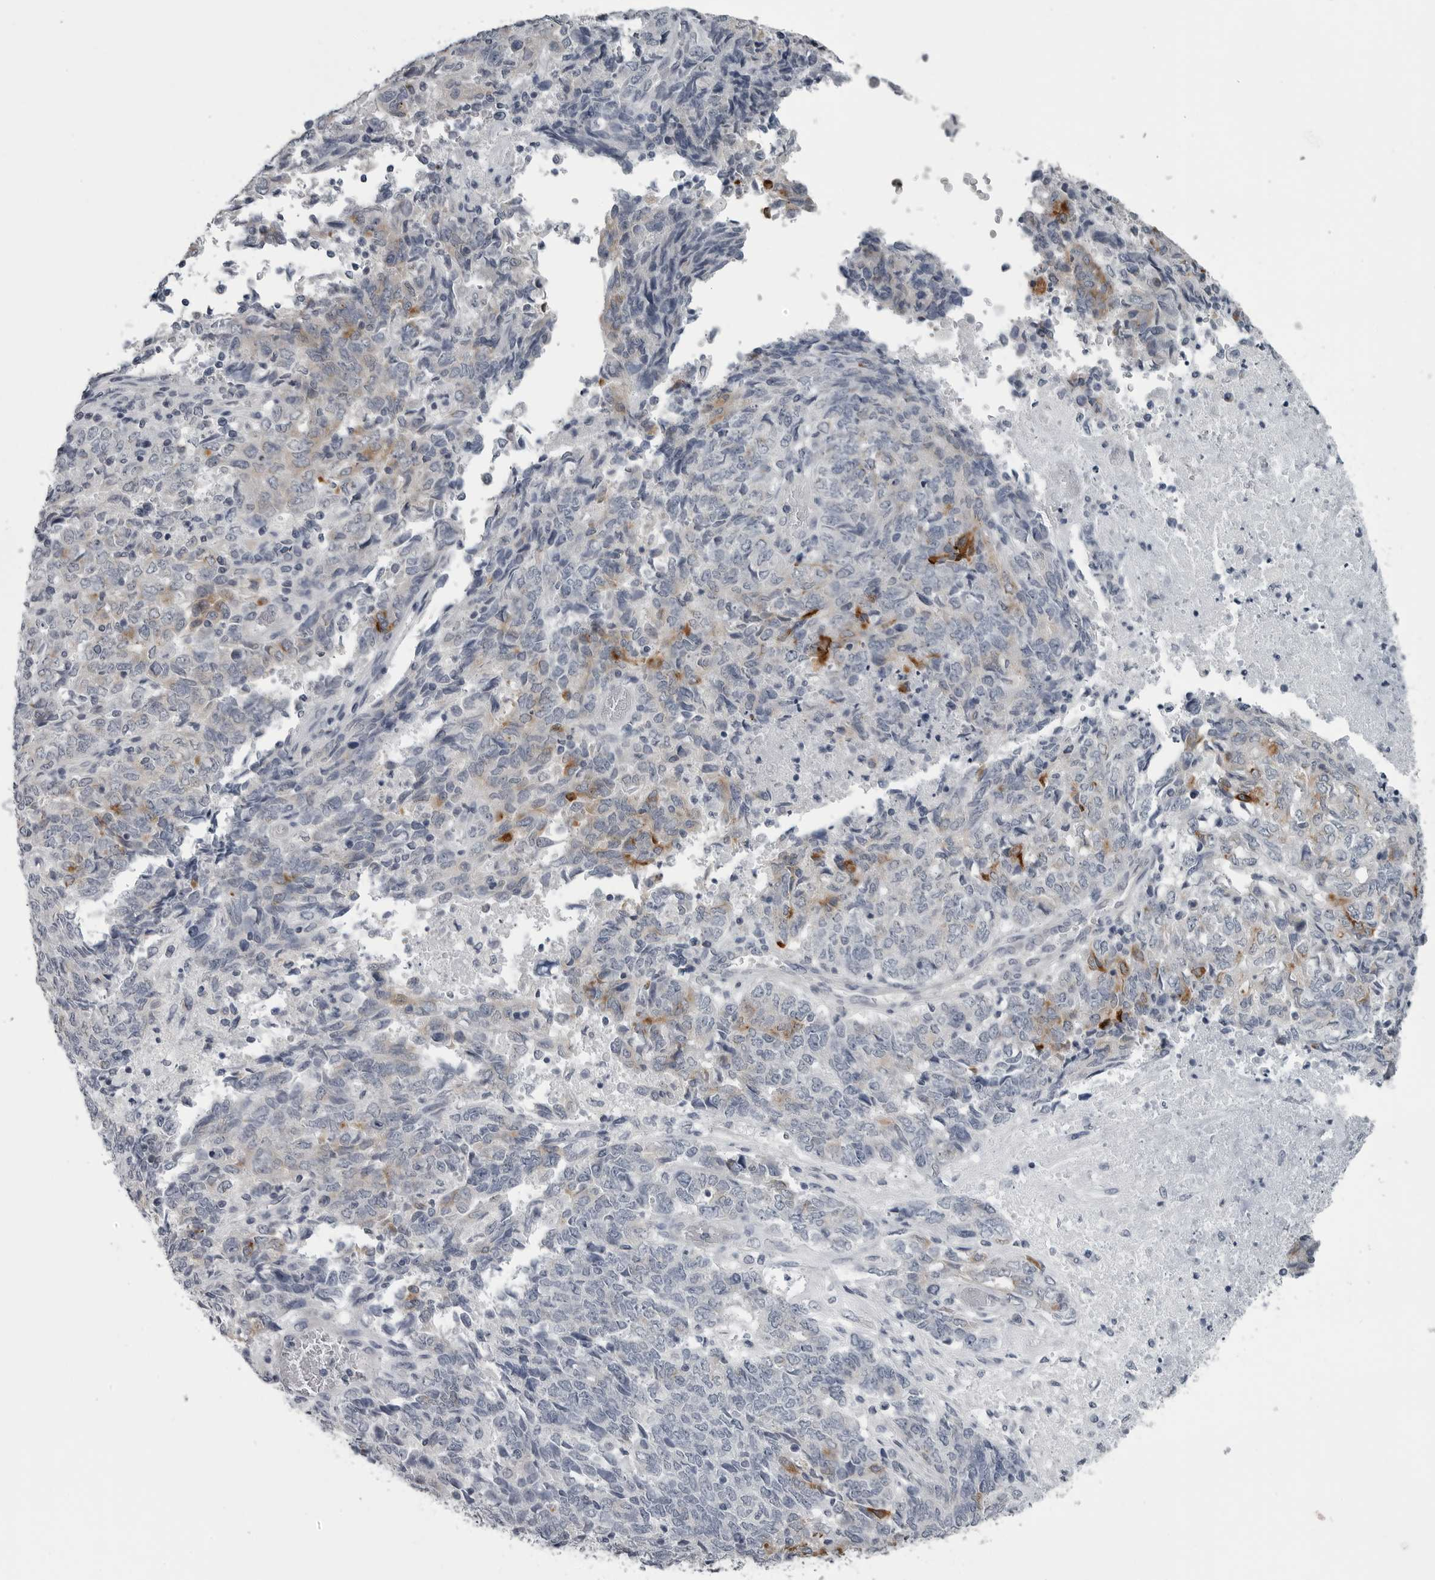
{"staining": {"intensity": "moderate", "quantity": "<25%", "location": "cytoplasmic/membranous"}, "tissue": "endometrial cancer", "cell_type": "Tumor cells", "image_type": "cancer", "snomed": [{"axis": "morphology", "description": "Adenocarcinoma, NOS"}, {"axis": "topography", "description": "Endometrium"}], "caption": "Moderate cytoplasmic/membranous expression is identified in about <25% of tumor cells in endometrial adenocarcinoma.", "gene": "MYOC", "patient": {"sex": "female", "age": 80}}